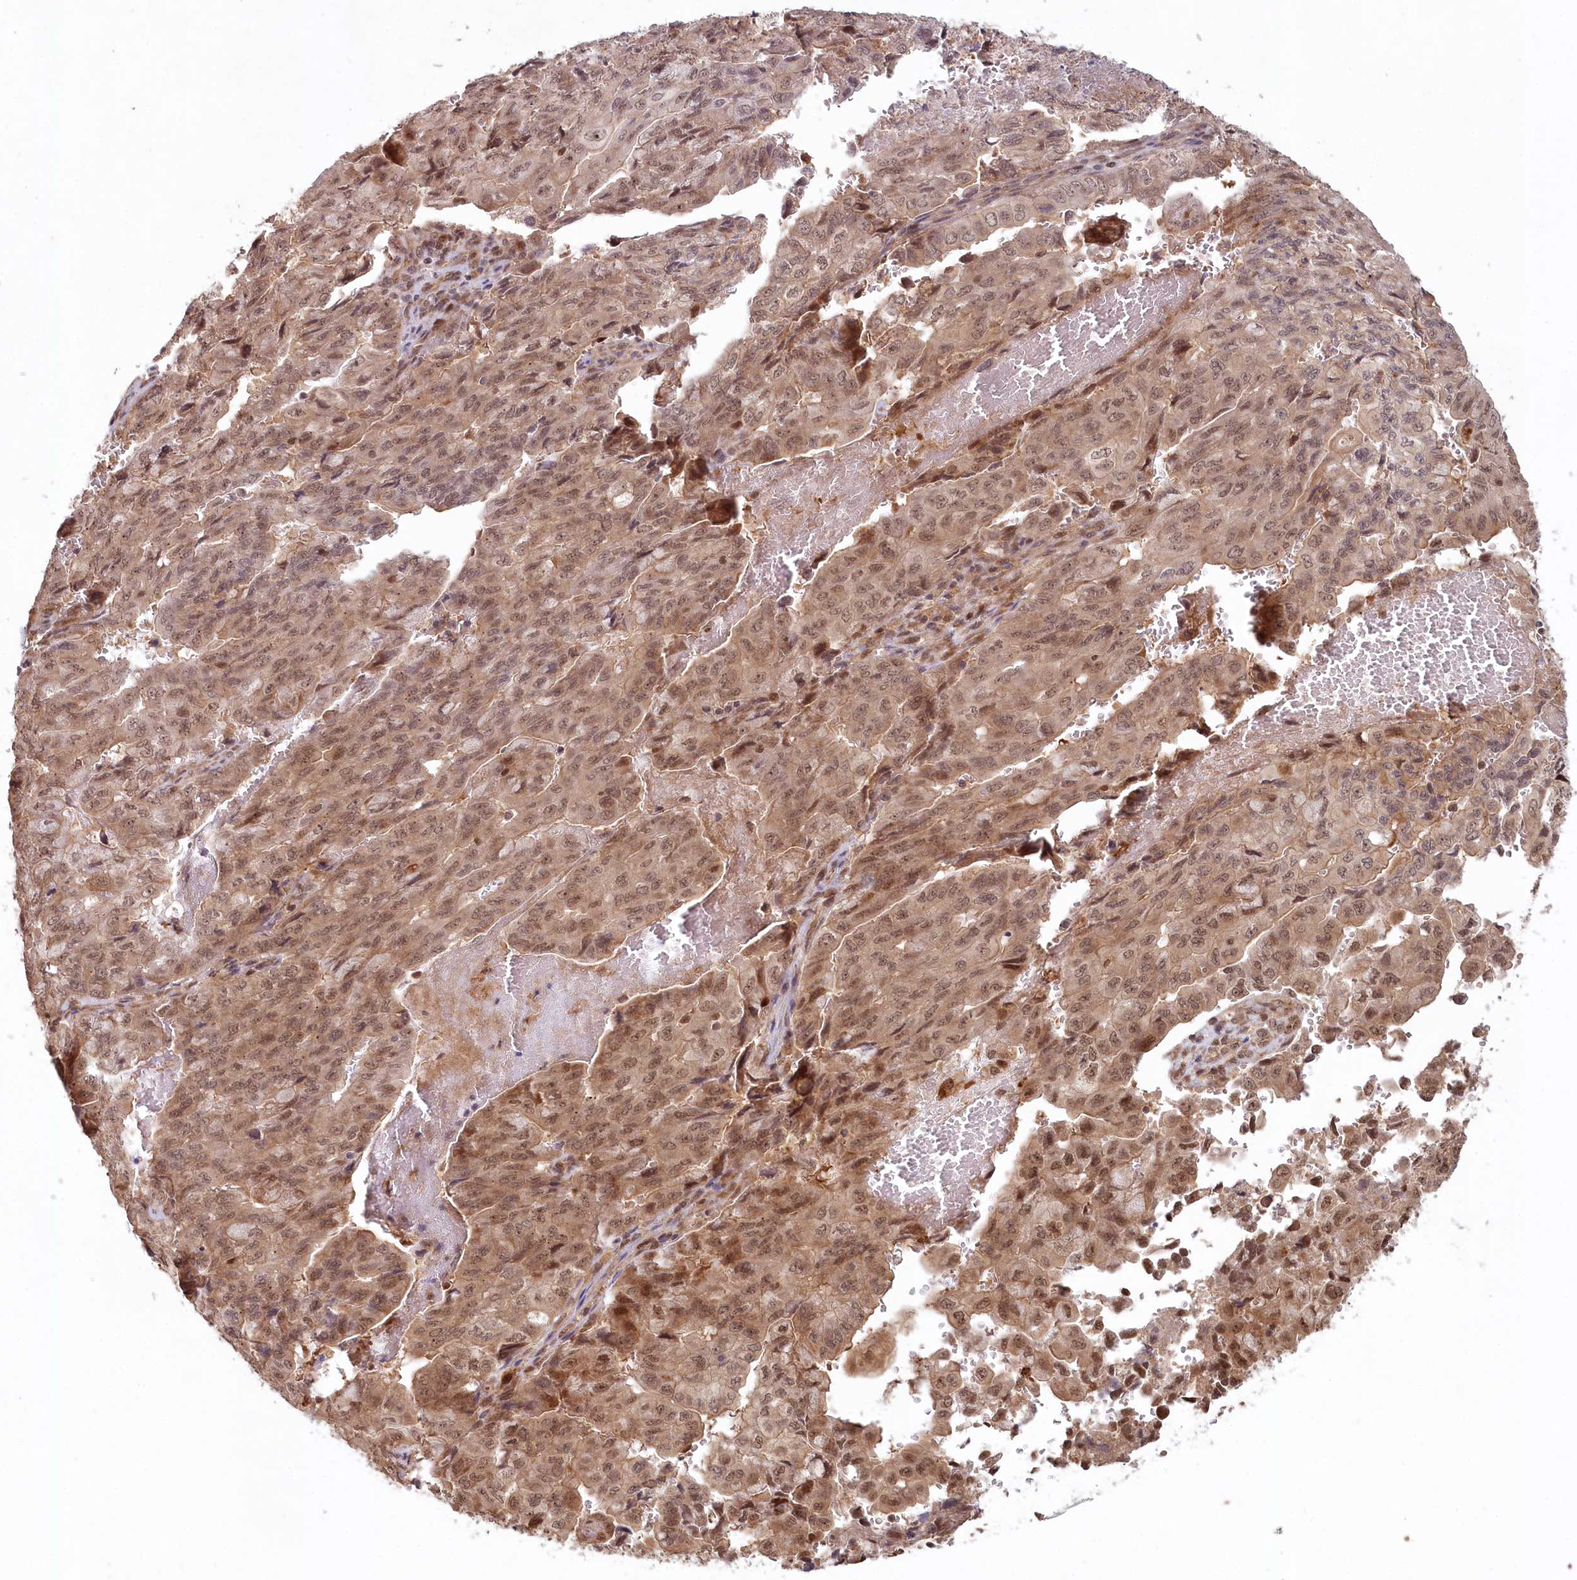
{"staining": {"intensity": "moderate", "quantity": "25%-75%", "location": "nuclear"}, "tissue": "pancreatic cancer", "cell_type": "Tumor cells", "image_type": "cancer", "snomed": [{"axis": "morphology", "description": "Adenocarcinoma, NOS"}, {"axis": "topography", "description": "Pancreas"}], "caption": "This image displays immunohistochemistry (IHC) staining of pancreatic cancer (adenocarcinoma), with medium moderate nuclear positivity in approximately 25%-75% of tumor cells.", "gene": "WAPL", "patient": {"sex": "male", "age": 51}}